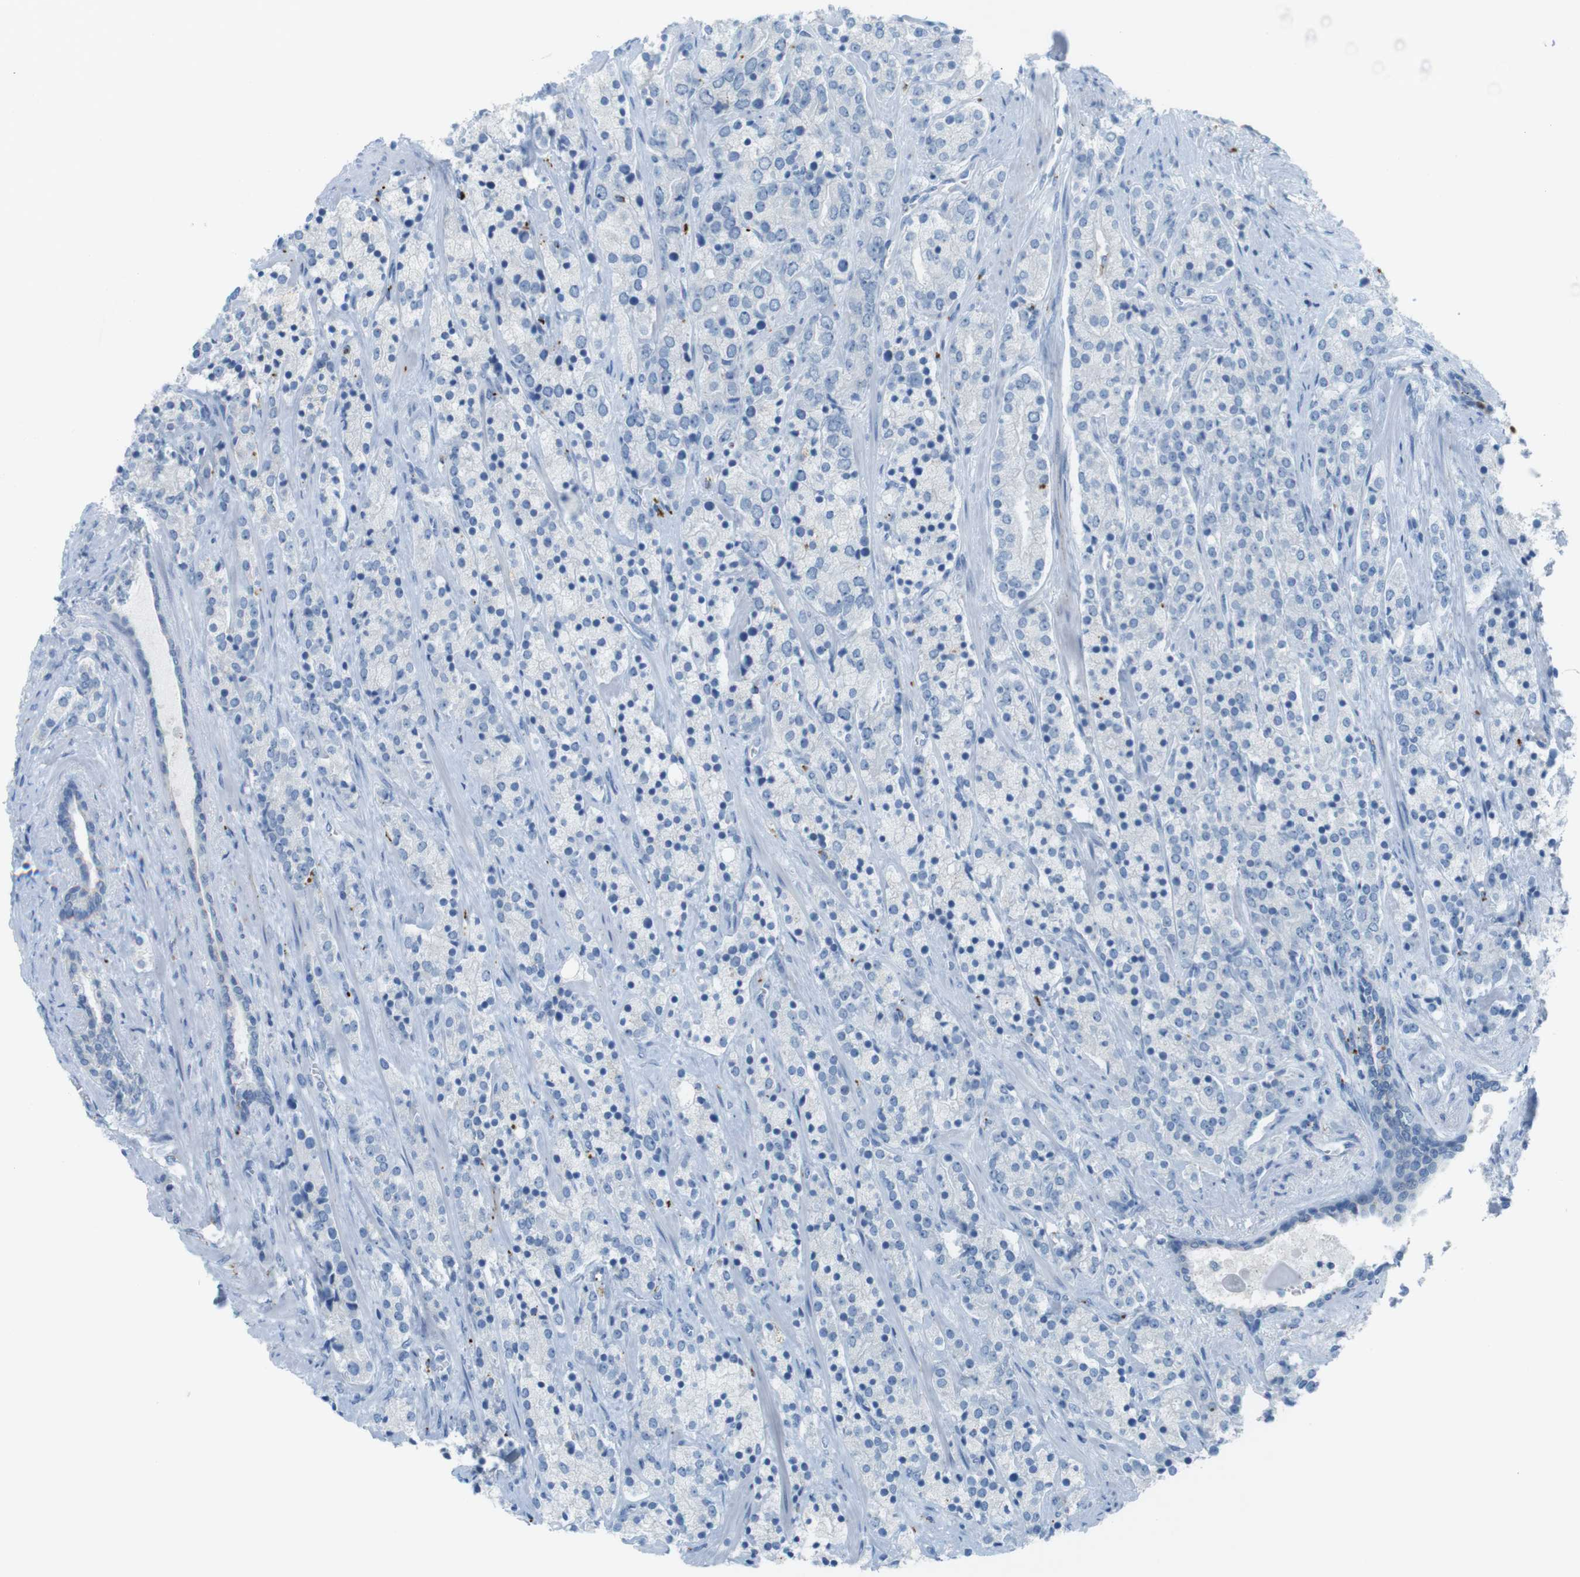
{"staining": {"intensity": "negative", "quantity": "none", "location": "none"}, "tissue": "prostate cancer", "cell_type": "Tumor cells", "image_type": "cancer", "snomed": [{"axis": "morphology", "description": "Adenocarcinoma, High grade"}, {"axis": "topography", "description": "Prostate"}], "caption": "Photomicrograph shows no significant protein staining in tumor cells of prostate cancer.", "gene": "YIPF1", "patient": {"sex": "male", "age": 71}}